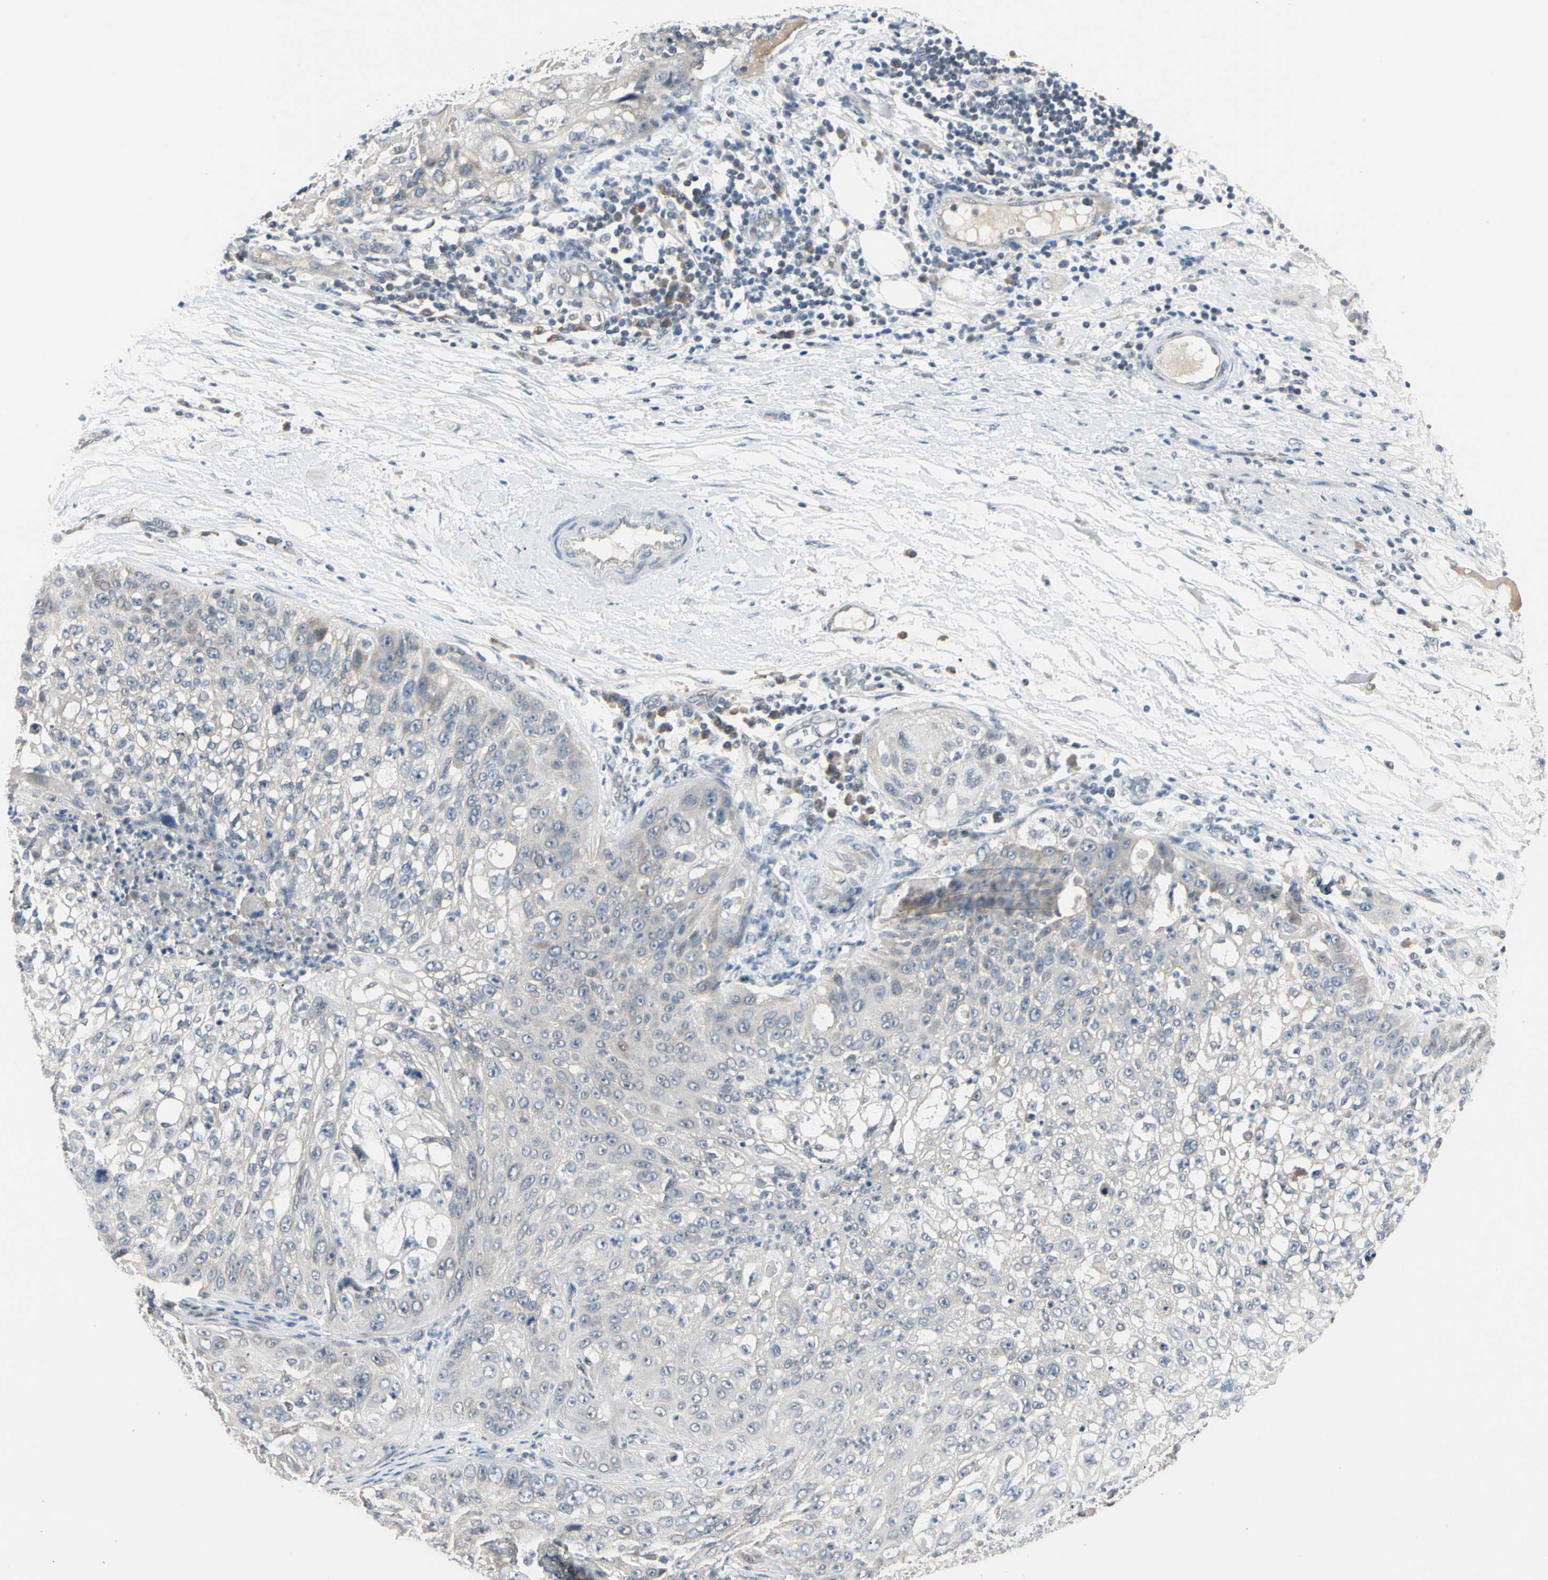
{"staining": {"intensity": "weak", "quantity": "<25%", "location": "cytoplasmic/membranous"}, "tissue": "lung cancer", "cell_type": "Tumor cells", "image_type": "cancer", "snomed": [{"axis": "morphology", "description": "Inflammation, NOS"}, {"axis": "morphology", "description": "Squamous cell carcinoma, NOS"}, {"axis": "topography", "description": "Lymph node"}, {"axis": "topography", "description": "Soft tissue"}, {"axis": "topography", "description": "Lung"}], "caption": "DAB immunohistochemical staining of lung cancer exhibits no significant positivity in tumor cells.", "gene": "GREM1", "patient": {"sex": "male", "age": 66}}